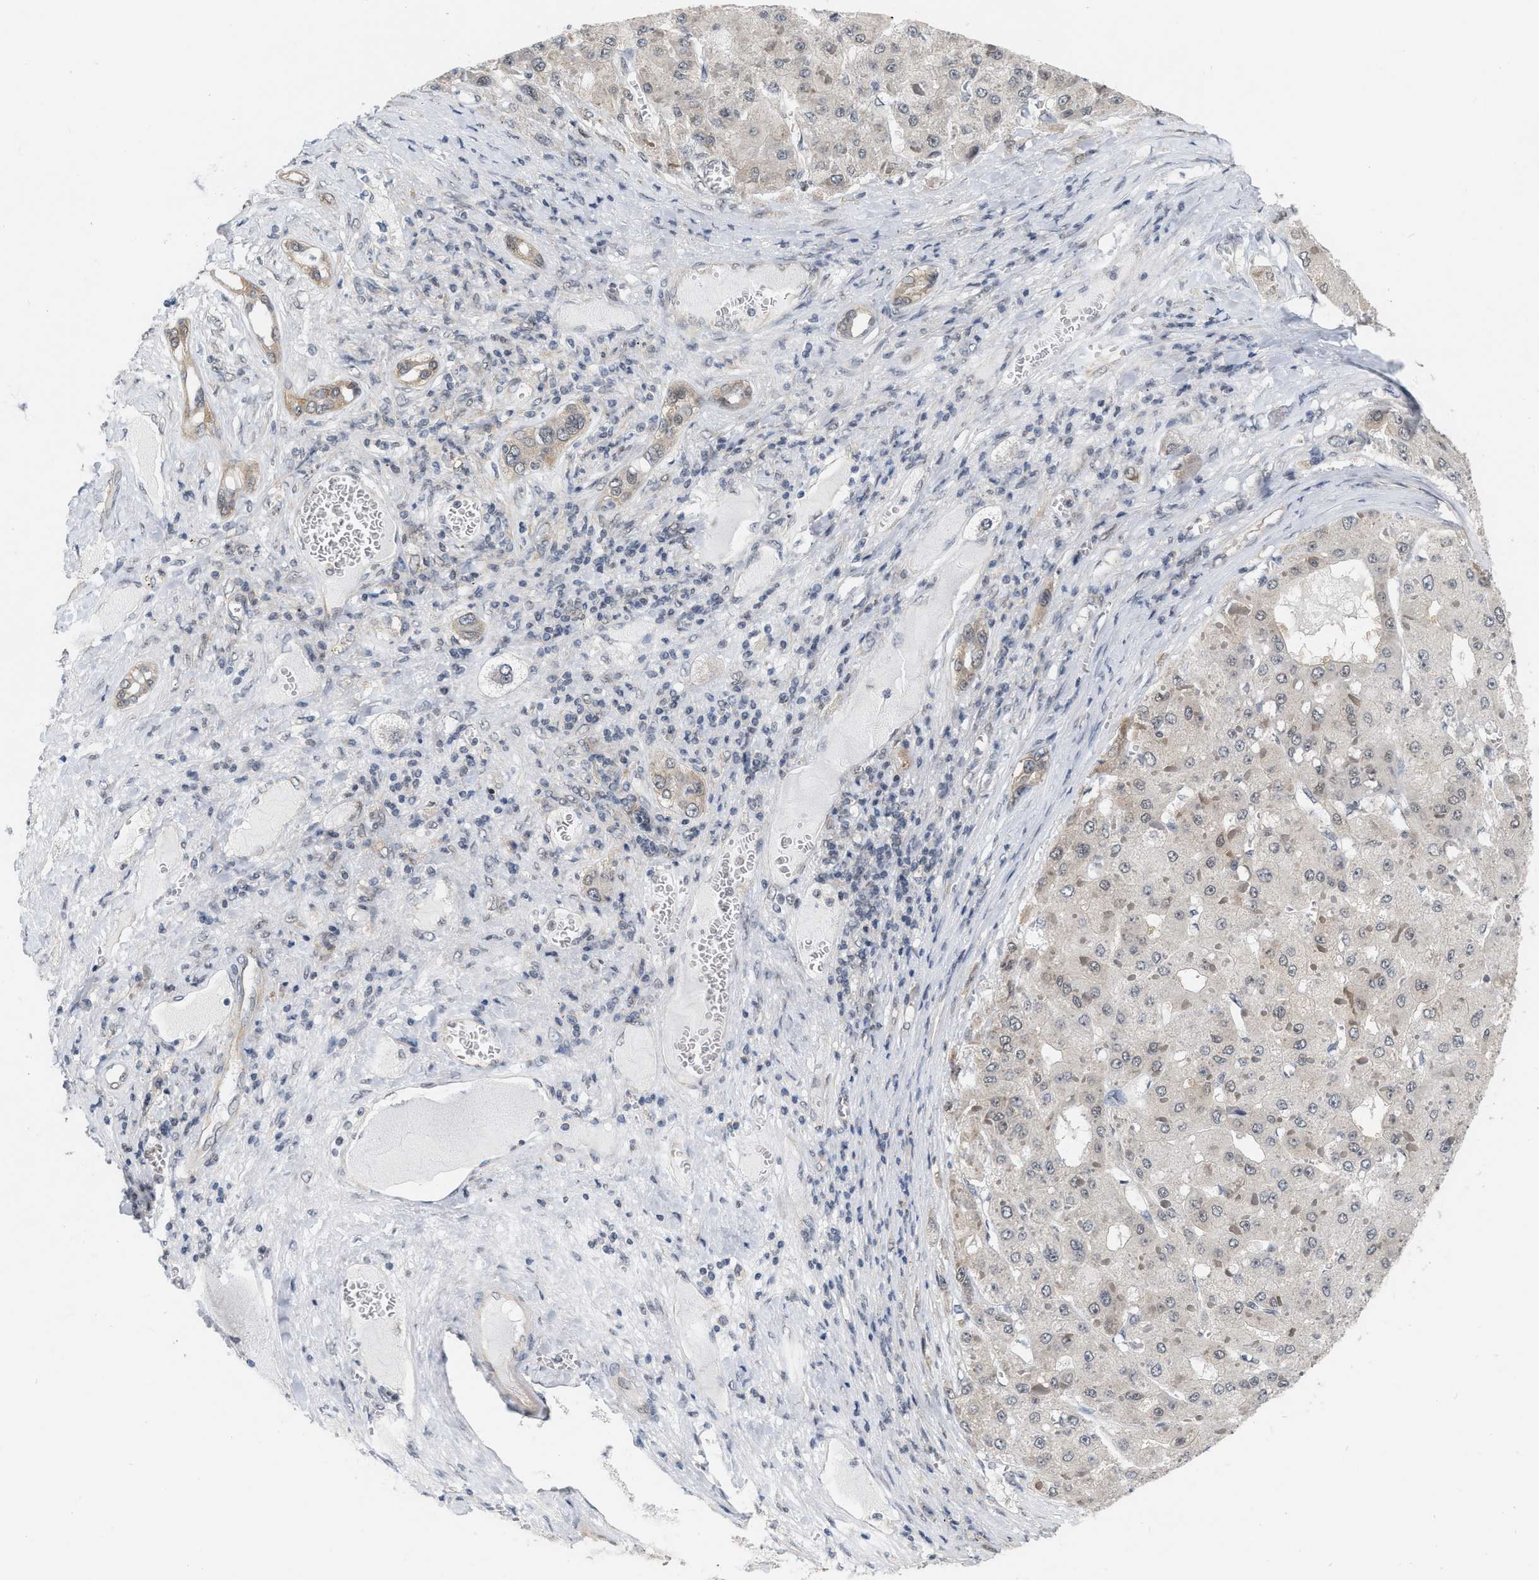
{"staining": {"intensity": "weak", "quantity": "<25%", "location": "cytoplasmic/membranous,nuclear"}, "tissue": "liver cancer", "cell_type": "Tumor cells", "image_type": "cancer", "snomed": [{"axis": "morphology", "description": "Carcinoma, Hepatocellular, NOS"}, {"axis": "topography", "description": "Liver"}], "caption": "There is no significant staining in tumor cells of liver cancer (hepatocellular carcinoma).", "gene": "RUVBL1", "patient": {"sex": "female", "age": 73}}